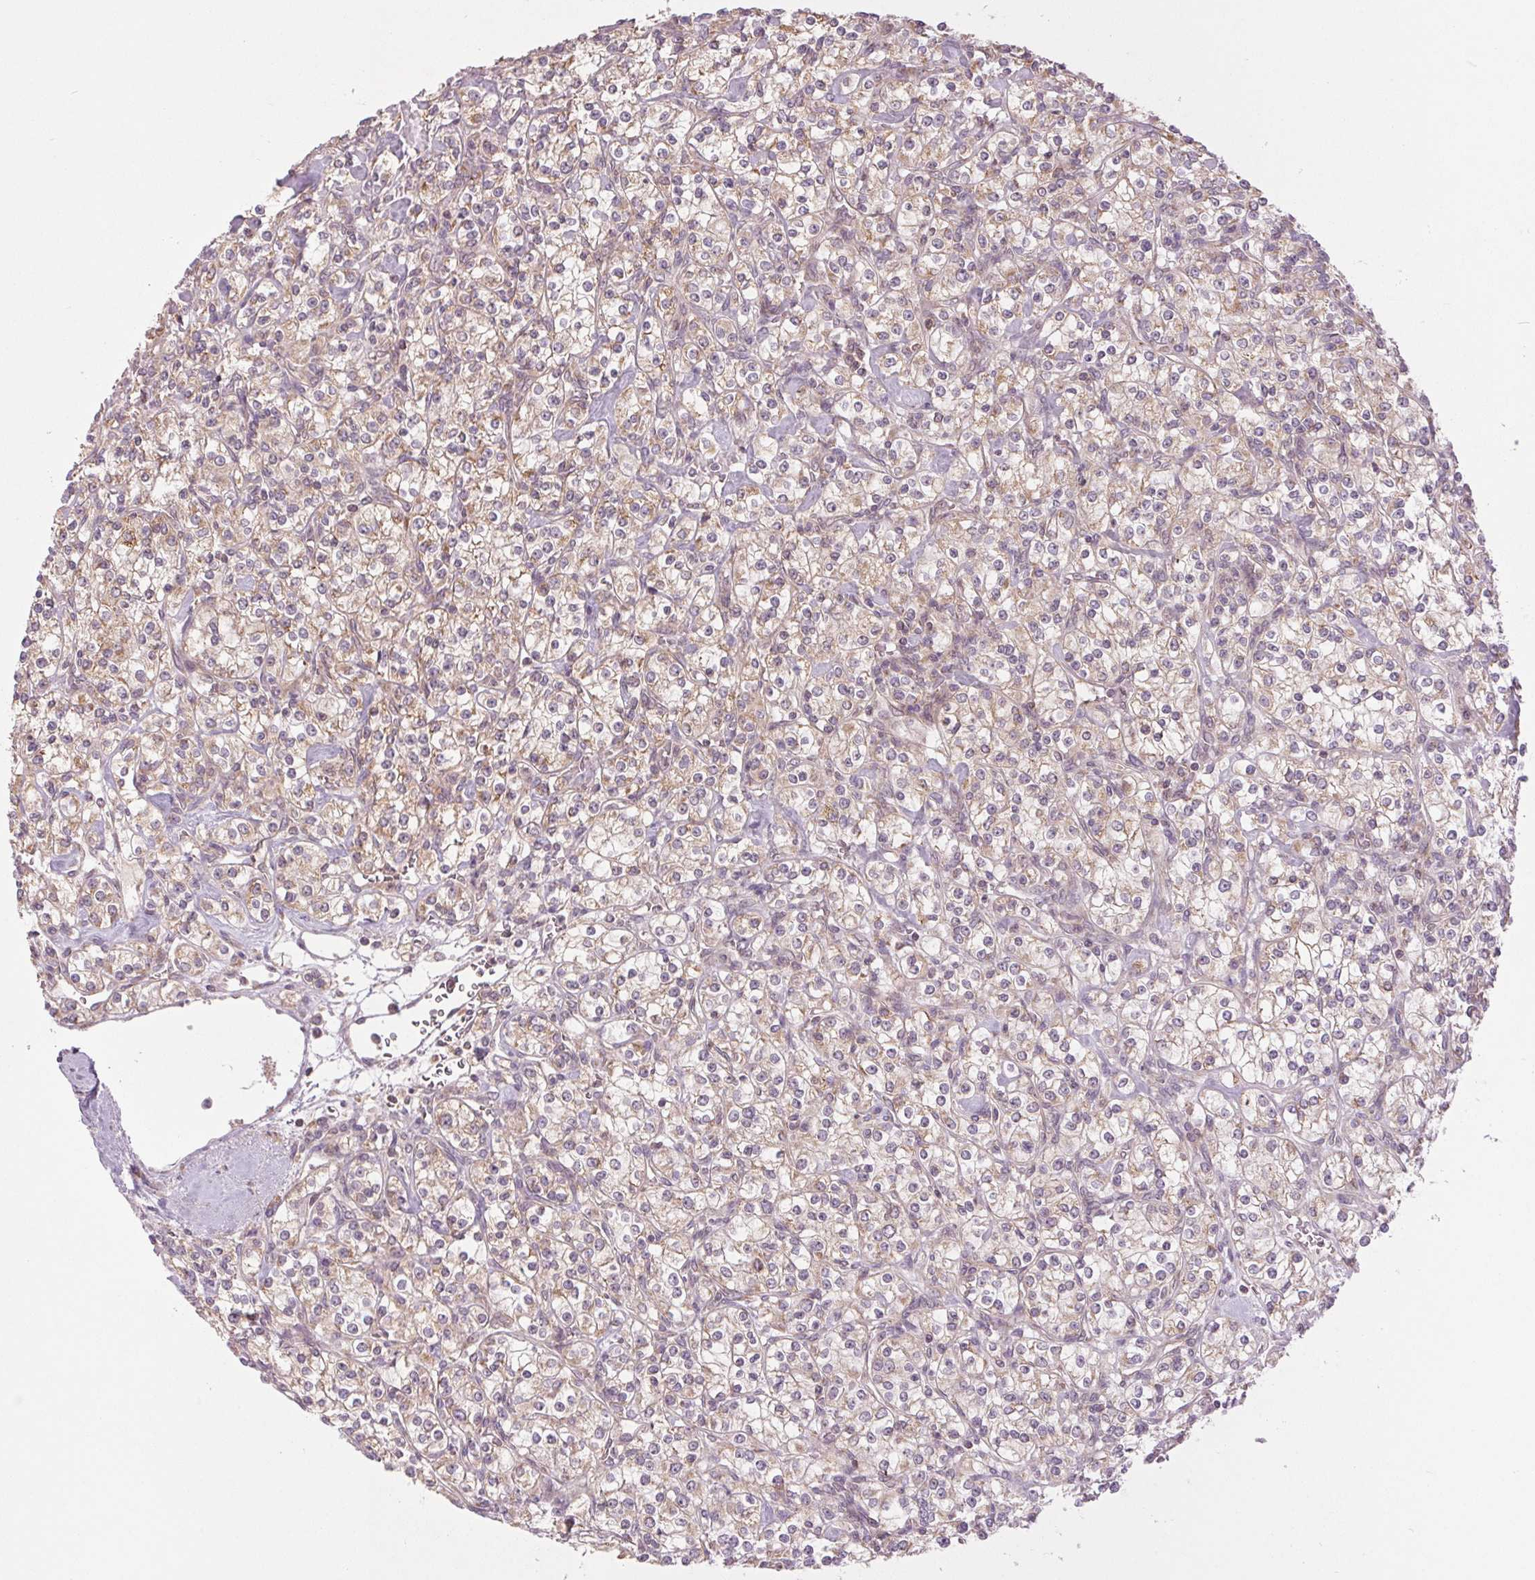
{"staining": {"intensity": "weak", "quantity": "25%-75%", "location": "cytoplasmic/membranous"}, "tissue": "renal cancer", "cell_type": "Tumor cells", "image_type": "cancer", "snomed": [{"axis": "morphology", "description": "Adenocarcinoma, NOS"}, {"axis": "topography", "description": "Kidney"}], "caption": "High-power microscopy captured an immunohistochemistry photomicrograph of adenocarcinoma (renal), revealing weak cytoplasmic/membranous expression in about 25%-75% of tumor cells.", "gene": "MAP3K5", "patient": {"sex": "male", "age": 77}}